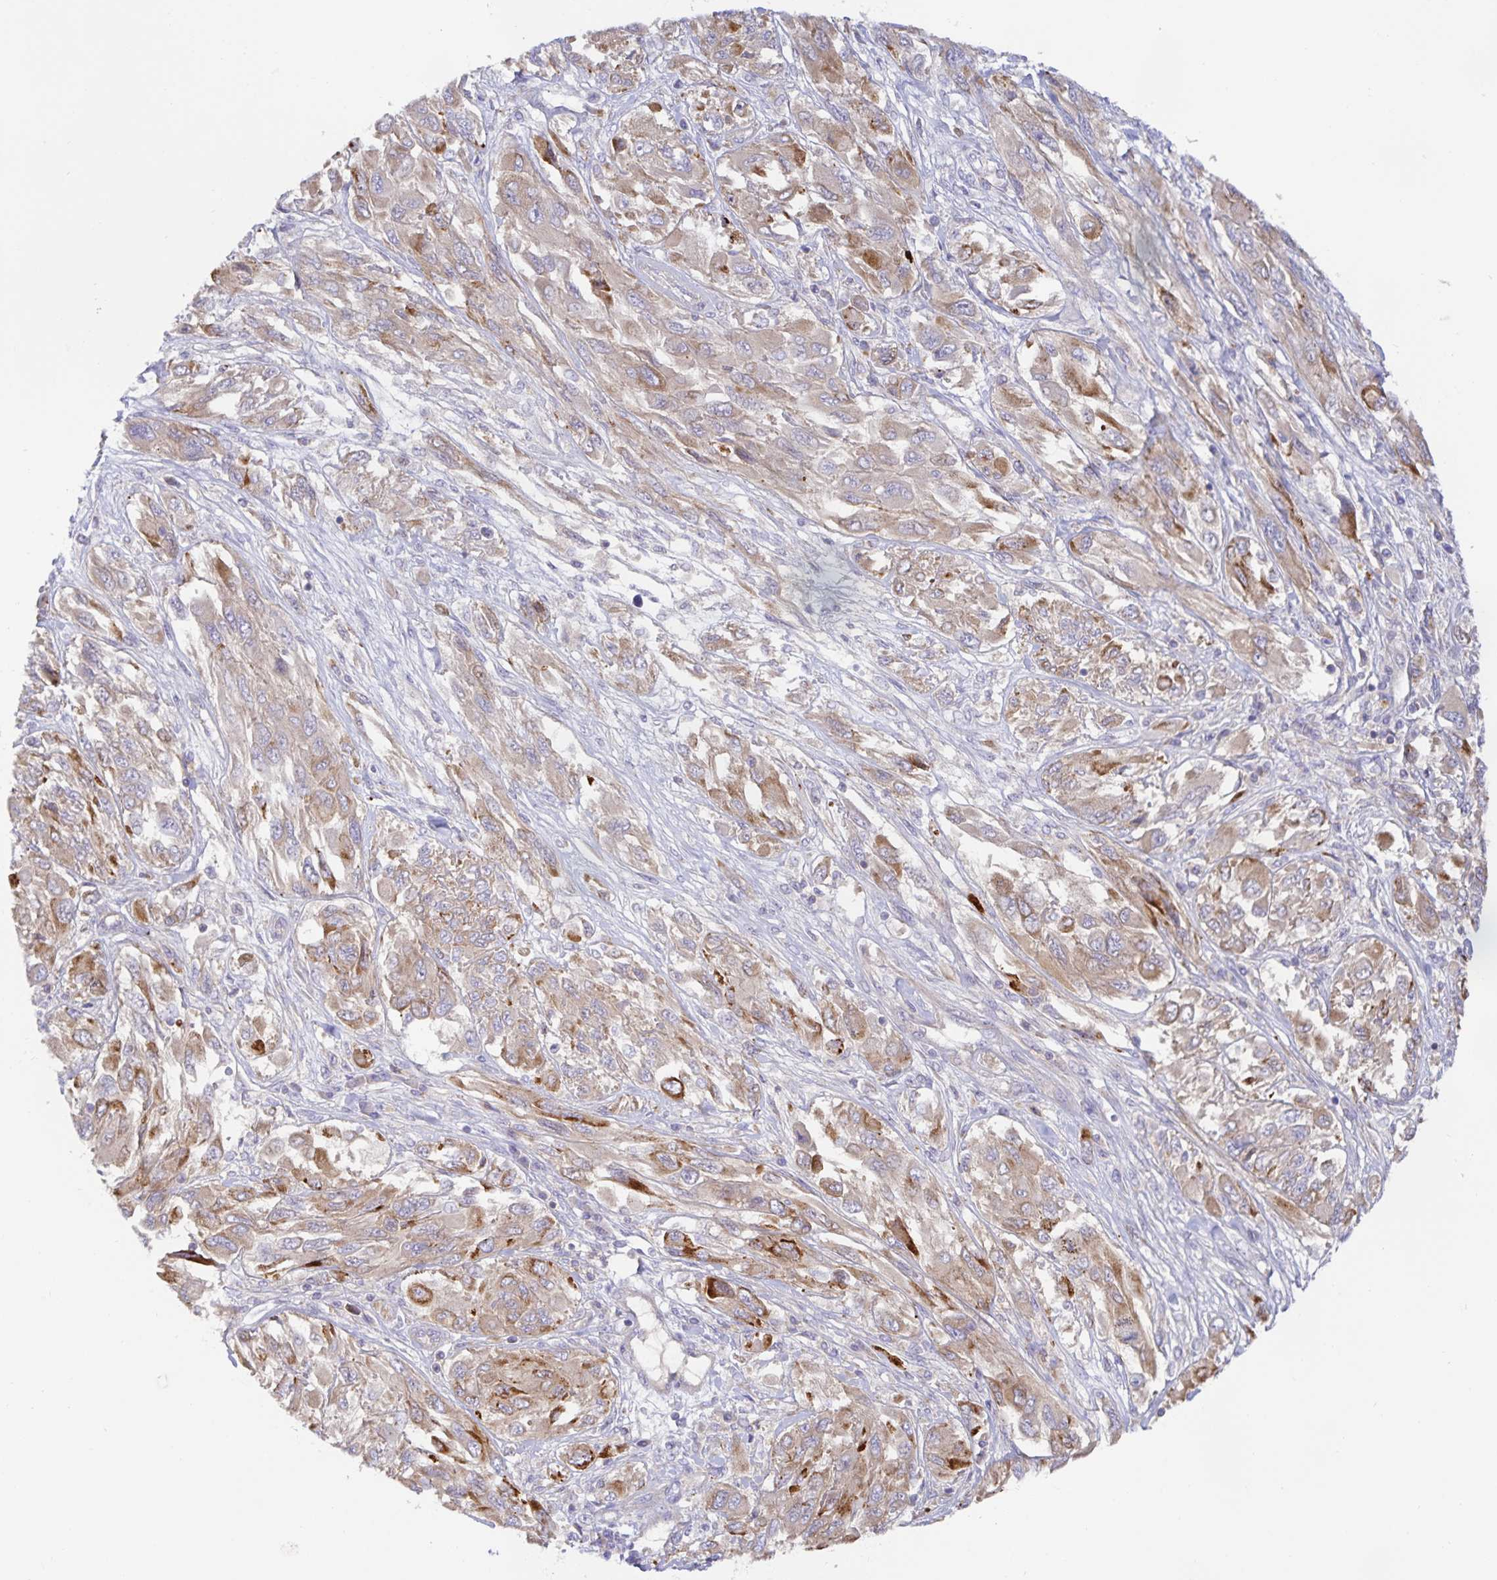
{"staining": {"intensity": "weak", "quantity": ">75%", "location": "cytoplasmic/membranous"}, "tissue": "melanoma", "cell_type": "Tumor cells", "image_type": "cancer", "snomed": [{"axis": "morphology", "description": "Malignant melanoma, NOS"}, {"axis": "topography", "description": "Skin"}], "caption": "Melanoma stained for a protein shows weak cytoplasmic/membranous positivity in tumor cells.", "gene": "METTL22", "patient": {"sex": "female", "age": 91}}